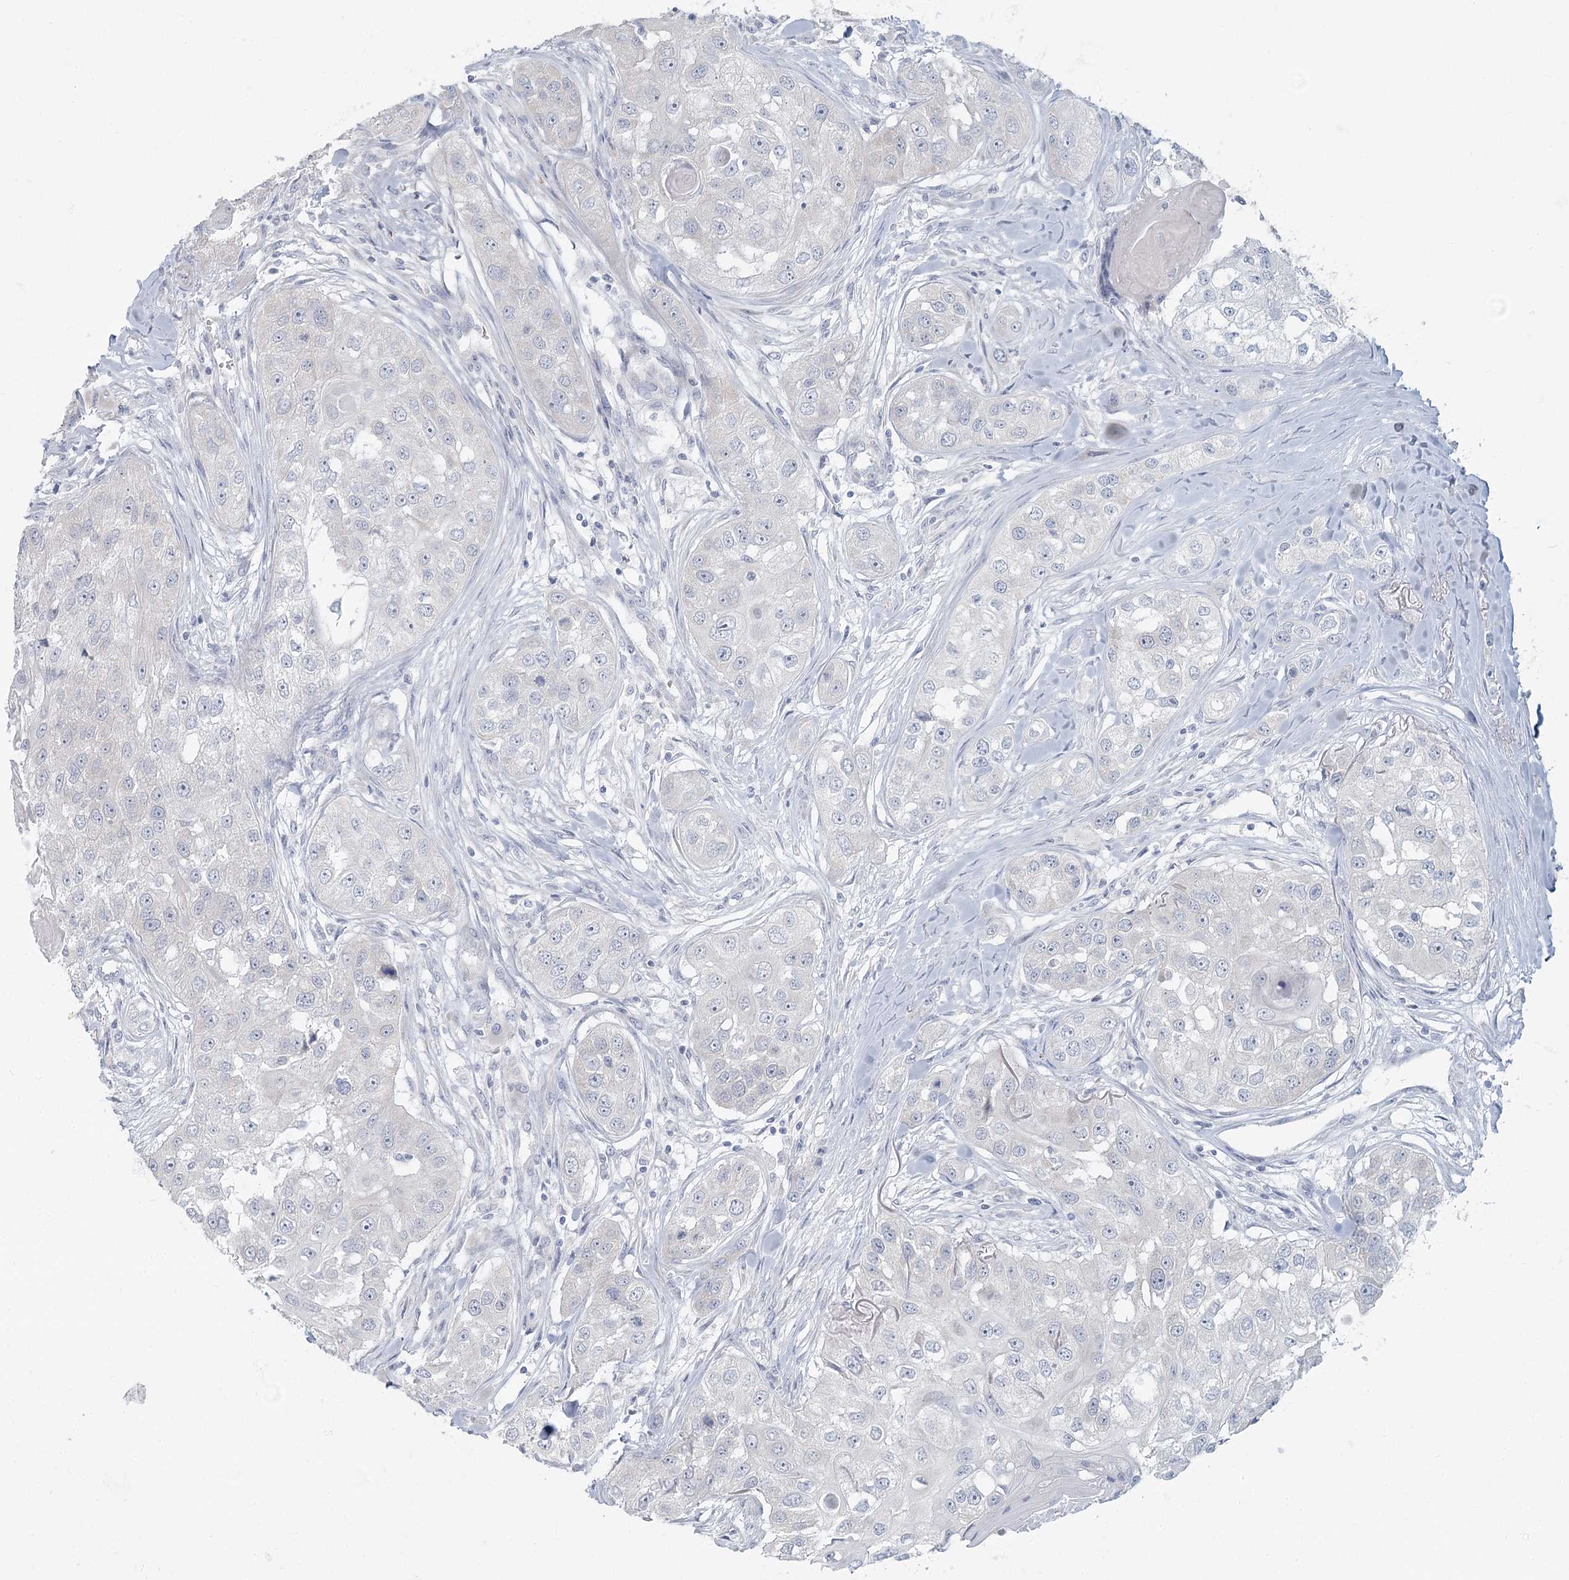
{"staining": {"intensity": "negative", "quantity": "none", "location": "none"}, "tissue": "head and neck cancer", "cell_type": "Tumor cells", "image_type": "cancer", "snomed": [{"axis": "morphology", "description": "Normal tissue, NOS"}, {"axis": "morphology", "description": "Squamous cell carcinoma, NOS"}, {"axis": "topography", "description": "Skeletal muscle"}, {"axis": "topography", "description": "Head-Neck"}], "caption": "This is an IHC photomicrograph of head and neck cancer (squamous cell carcinoma). There is no expression in tumor cells.", "gene": "FAM110C", "patient": {"sex": "male", "age": 51}}